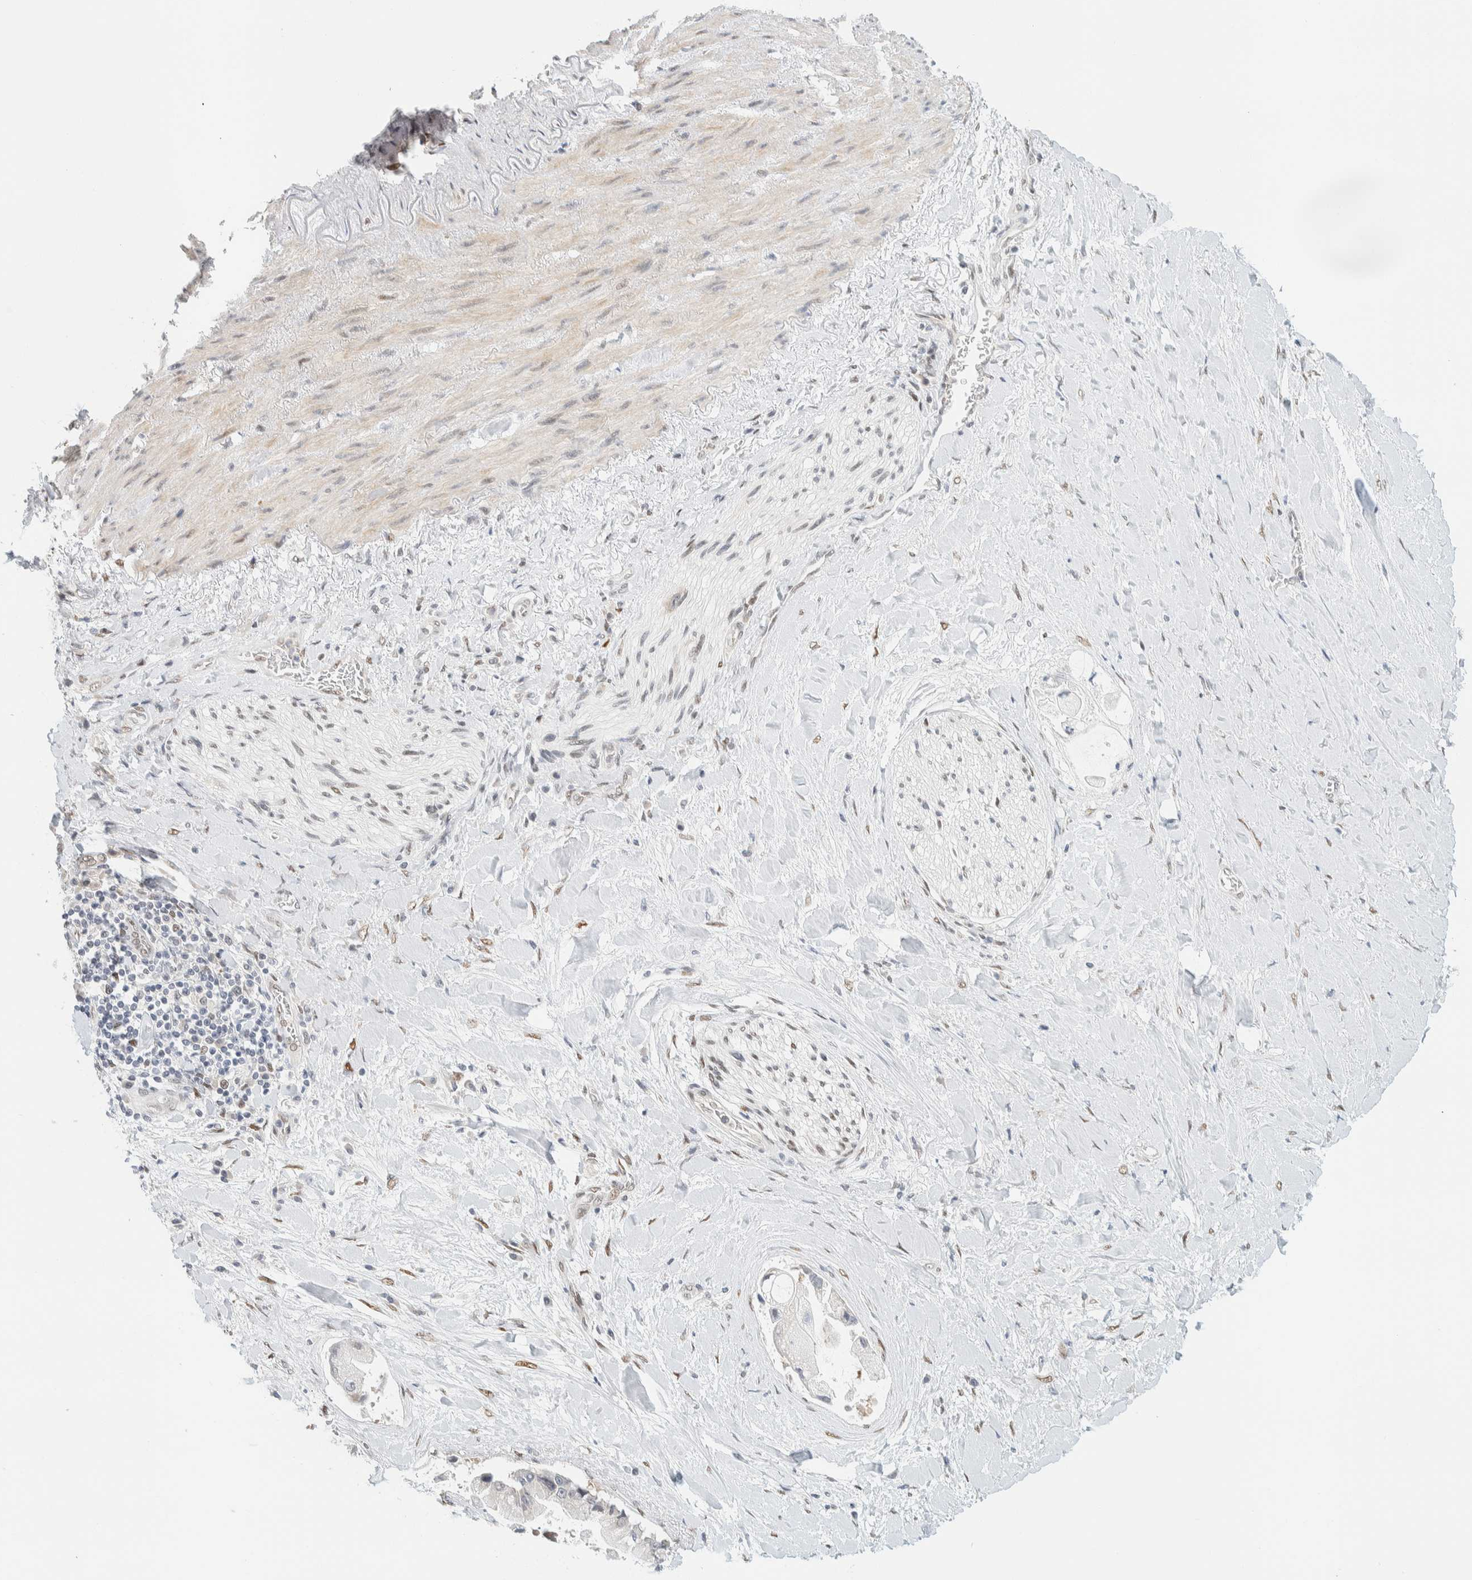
{"staining": {"intensity": "negative", "quantity": "none", "location": "none"}, "tissue": "liver cancer", "cell_type": "Tumor cells", "image_type": "cancer", "snomed": [{"axis": "morphology", "description": "Cholangiocarcinoma"}, {"axis": "topography", "description": "Liver"}], "caption": "The immunohistochemistry (IHC) image has no significant positivity in tumor cells of cholangiocarcinoma (liver) tissue. The staining is performed using DAB (3,3'-diaminobenzidine) brown chromogen with nuclei counter-stained in using hematoxylin.", "gene": "ZNF683", "patient": {"sex": "male", "age": 50}}